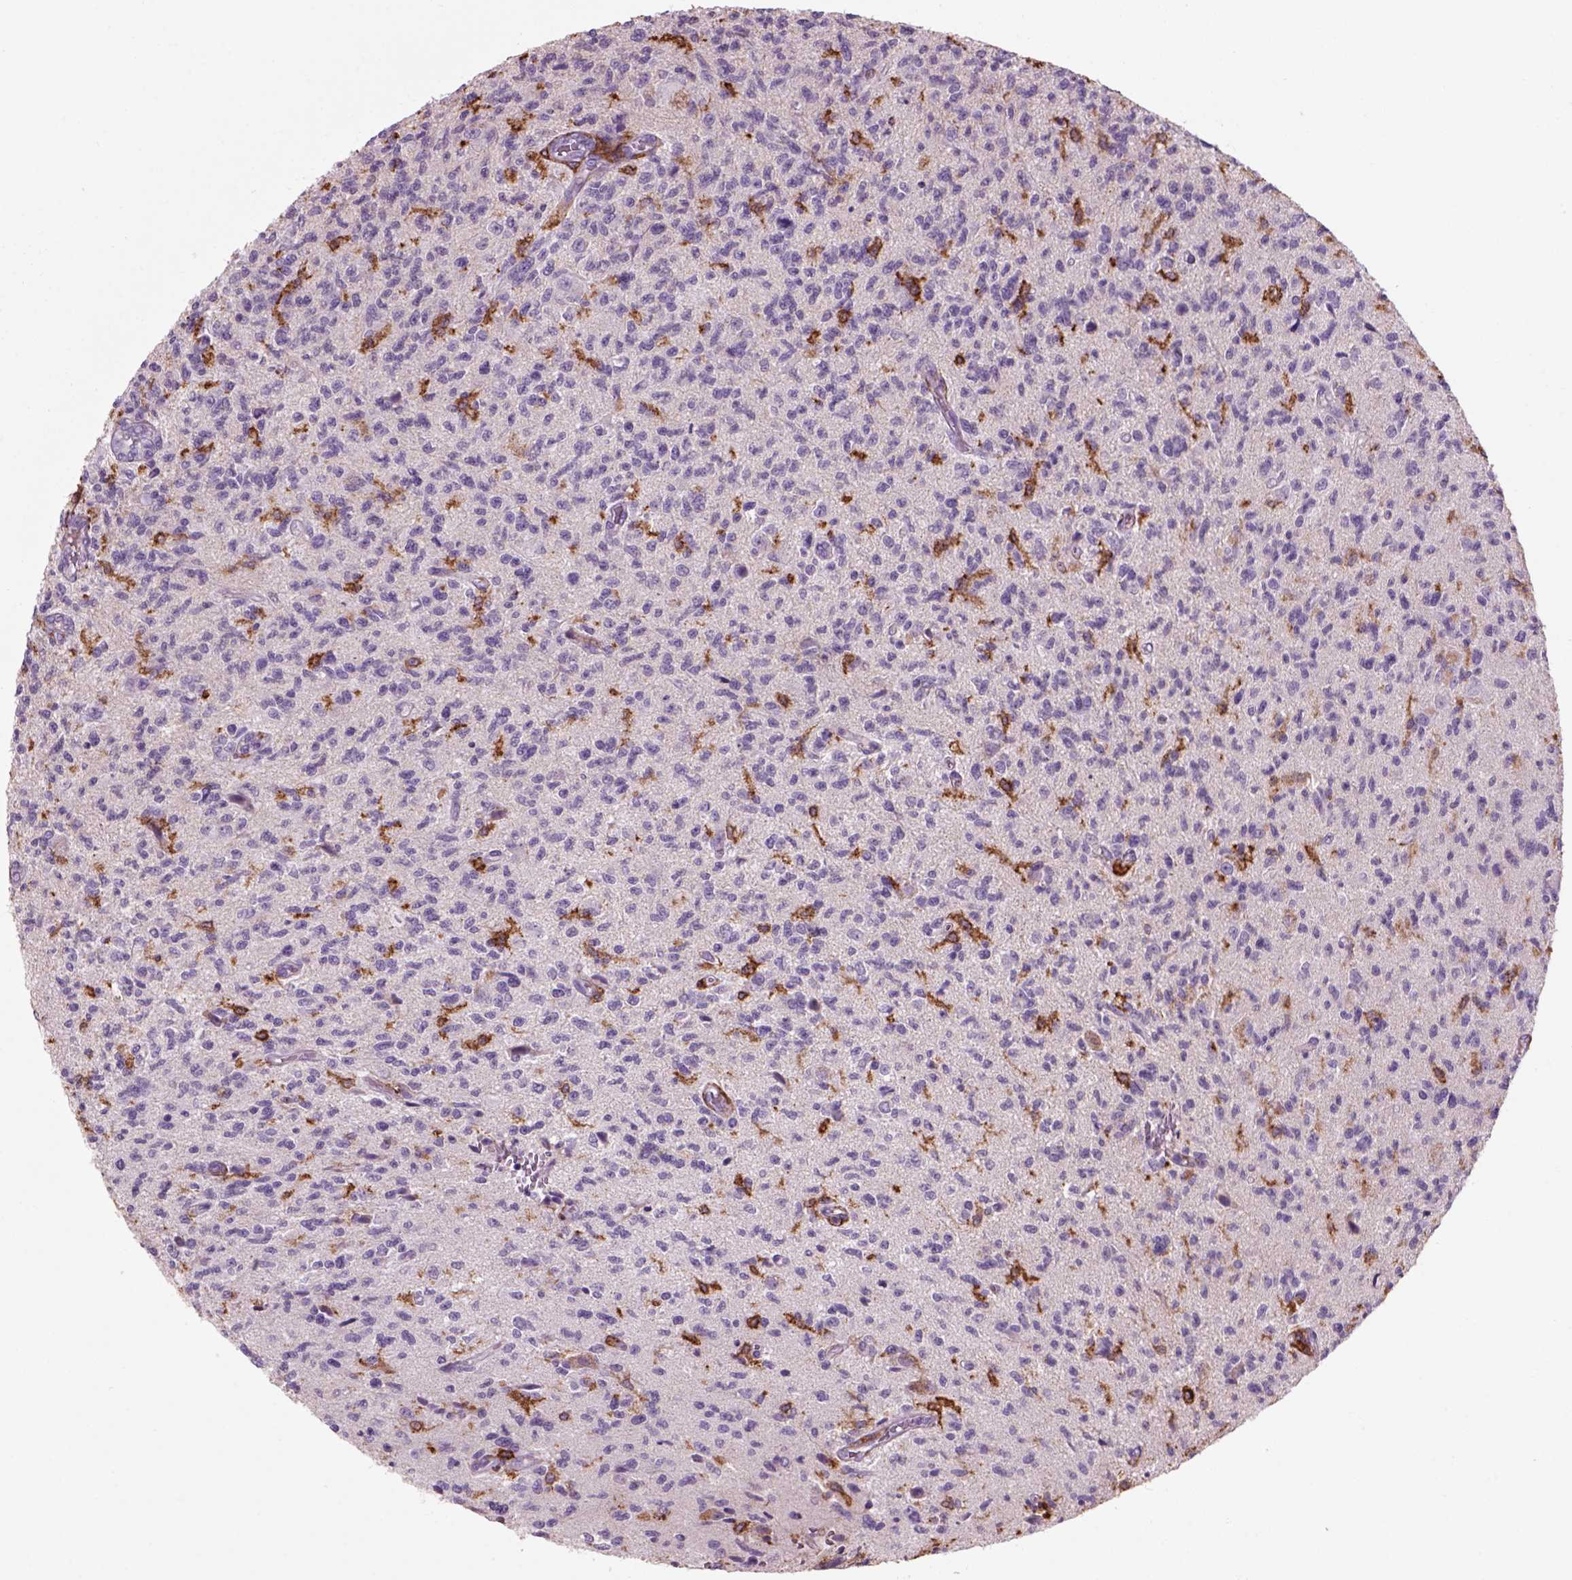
{"staining": {"intensity": "negative", "quantity": "none", "location": "none"}, "tissue": "glioma", "cell_type": "Tumor cells", "image_type": "cancer", "snomed": [{"axis": "morphology", "description": "Glioma, malignant, High grade"}, {"axis": "topography", "description": "Brain"}], "caption": "This is a histopathology image of IHC staining of malignant glioma (high-grade), which shows no staining in tumor cells. (DAB immunohistochemistry (IHC), high magnification).", "gene": "CD14", "patient": {"sex": "male", "age": 56}}